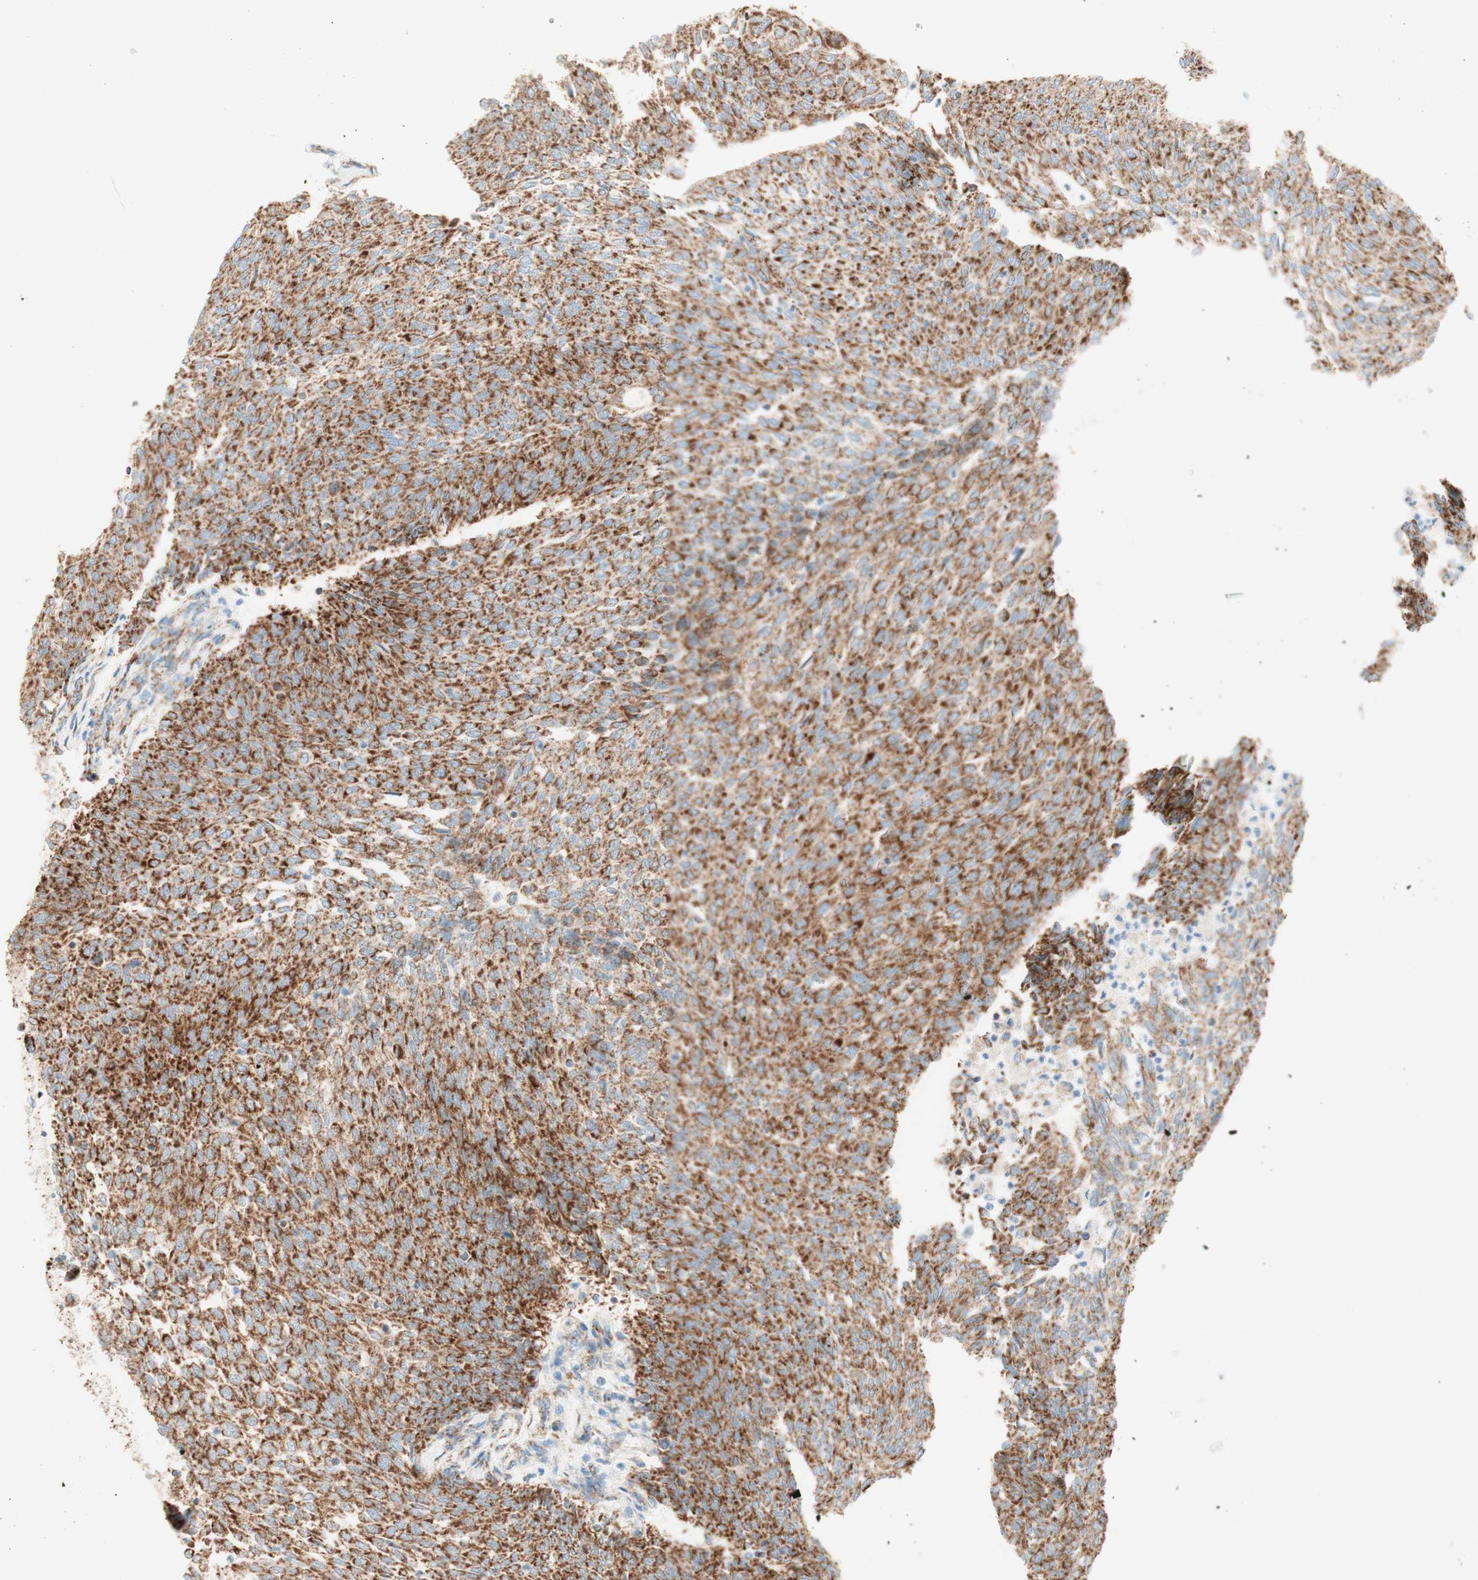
{"staining": {"intensity": "strong", "quantity": ">75%", "location": "cytoplasmic/membranous"}, "tissue": "urothelial cancer", "cell_type": "Tumor cells", "image_type": "cancer", "snomed": [{"axis": "morphology", "description": "Urothelial carcinoma, Low grade"}, {"axis": "topography", "description": "Urinary bladder"}], "caption": "The histopathology image reveals a brown stain indicating the presence of a protein in the cytoplasmic/membranous of tumor cells in urothelial cancer.", "gene": "TOMM20", "patient": {"sex": "female", "age": 79}}